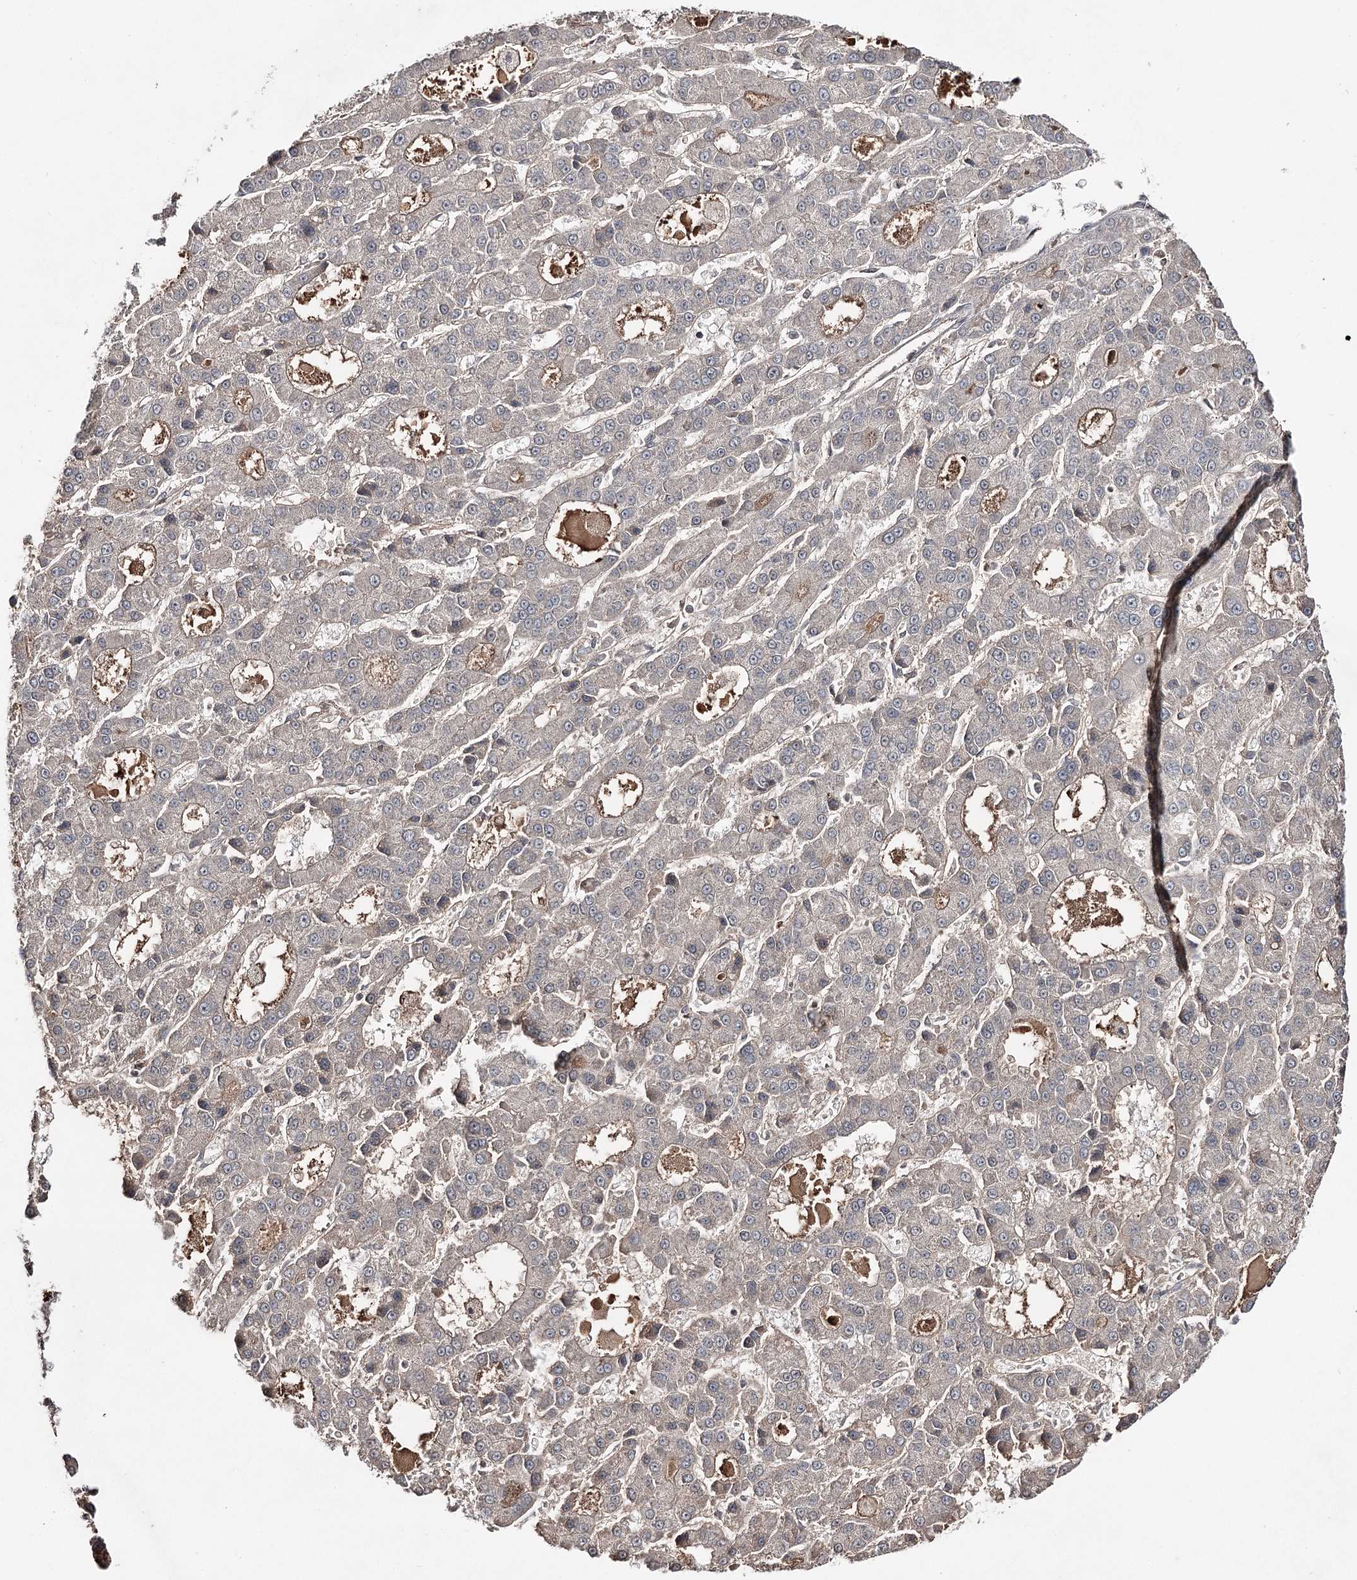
{"staining": {"intensity": "negative", "quantity": "none", "location": "none"}, "tissue": "liver cancer", "cell_type": "Tumor cells", "image_type": "cancer", "snomed": [{"axis": "morphology", "description": "Carcinoma, Hepatocellular, NOS"}, {"axis": "topography", "description": "Liver"}], "caption": "An IHC histopathology image of hepatocellular carcinoma (liver) is shown. There is no staining in tumor cells of hepatocellular carcinoma (liver). The staining was performed using DAB to visualize the protein expression in brown, while the nuclei were stained in blue with hematoxylin (Magnification: 20x).", "gene": "SYNGR3", "patient": {"sex": "male", "age": 70}}